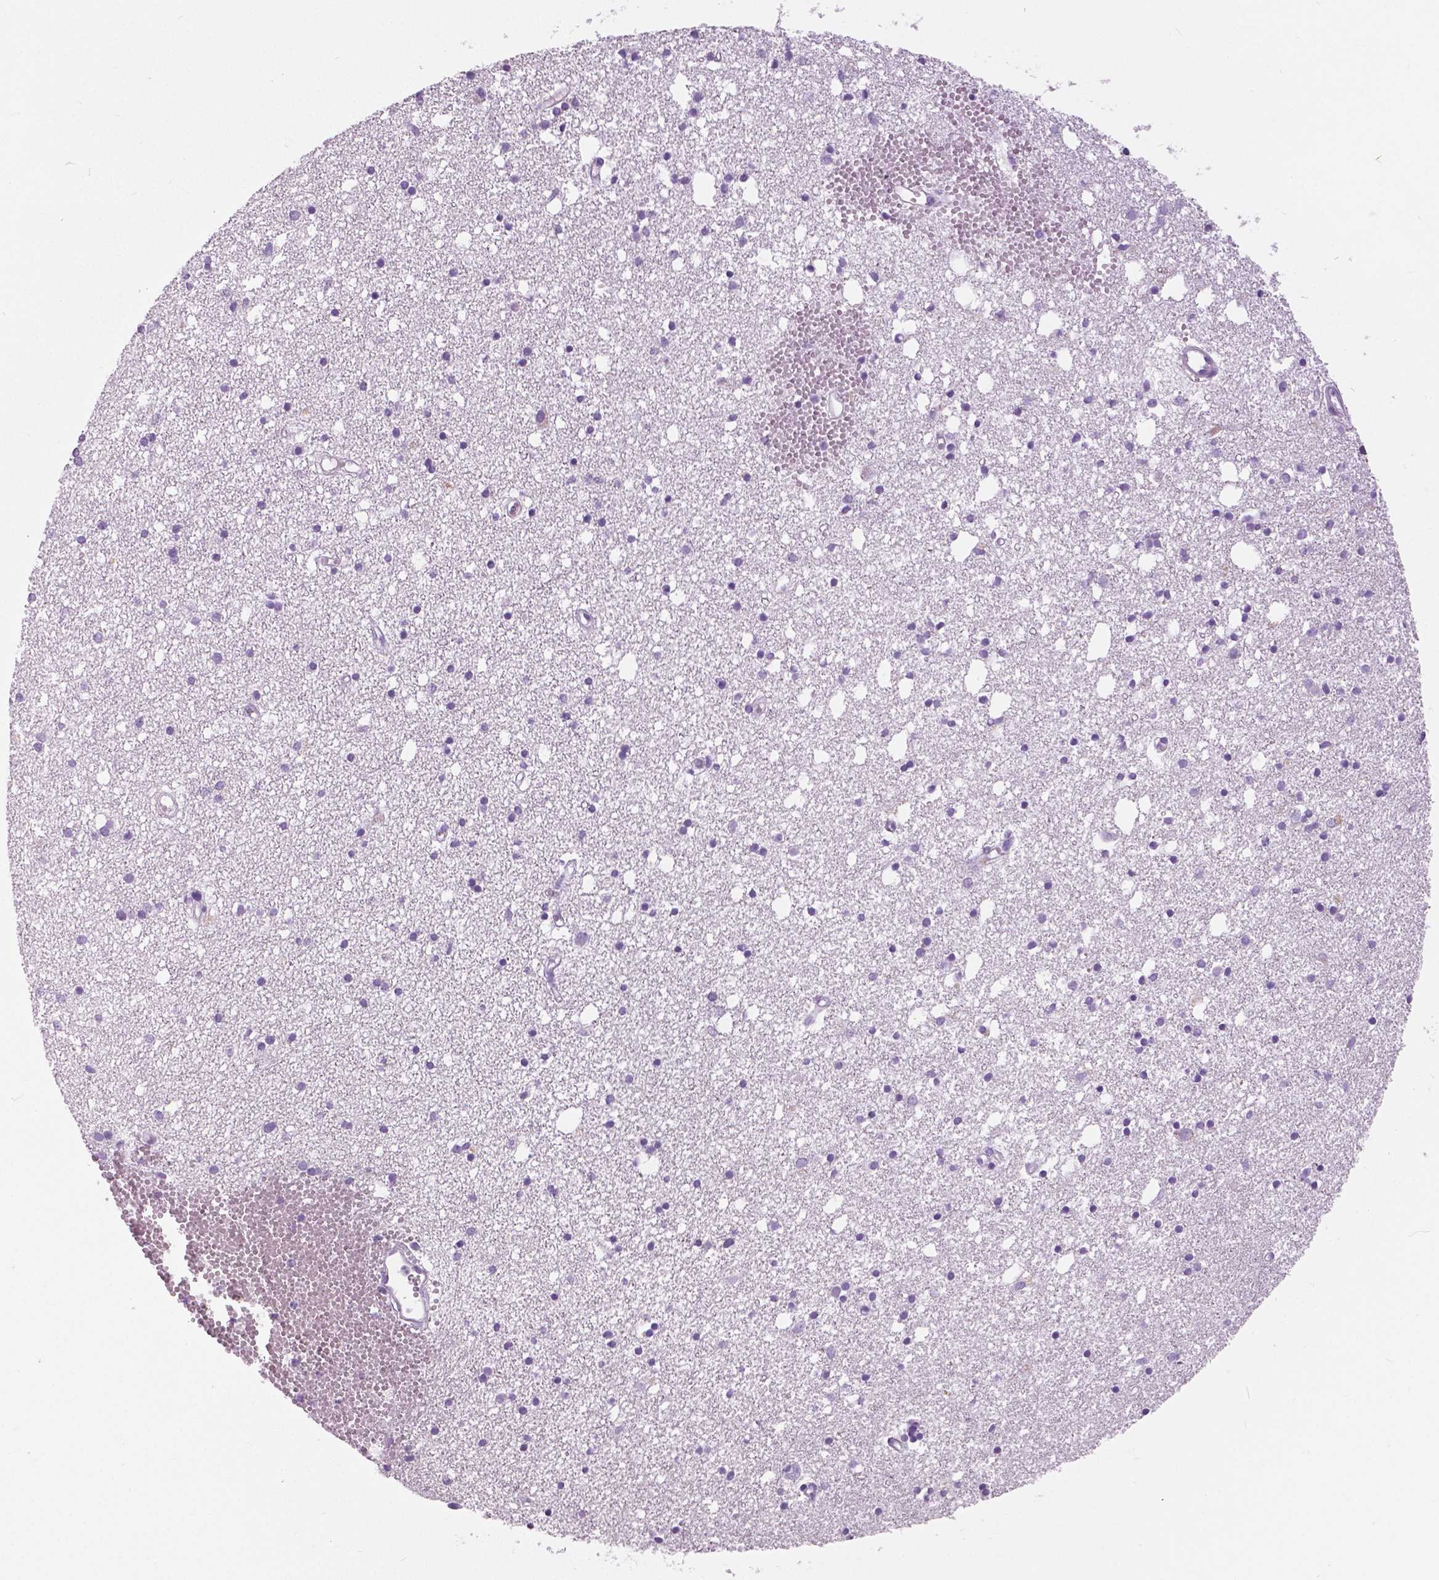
{"staining": {"intensity": "negative", "quantity": "none", "location": "none"}, "tissue": "cerebral cortex", "cell_type": "Endothelial cells", "image_type": "normal", "snomed": [{"axis": "morphology", "description": "Normal tissue, NOS"}, {"axis": "morphology", "description": "Glioma, malignant, High grade"}, {"axis": "topography", "description": "Cerebral cortex"}], "caption": "Endothelial cells show no significant expression in unremarkable cerebral cortex. The staining is performed using DAB brown chromogen with nuclei counter-stained in using hematoxylin.", "gene": "MYOM1", "patient": {"sex": "male", "age": 71}}